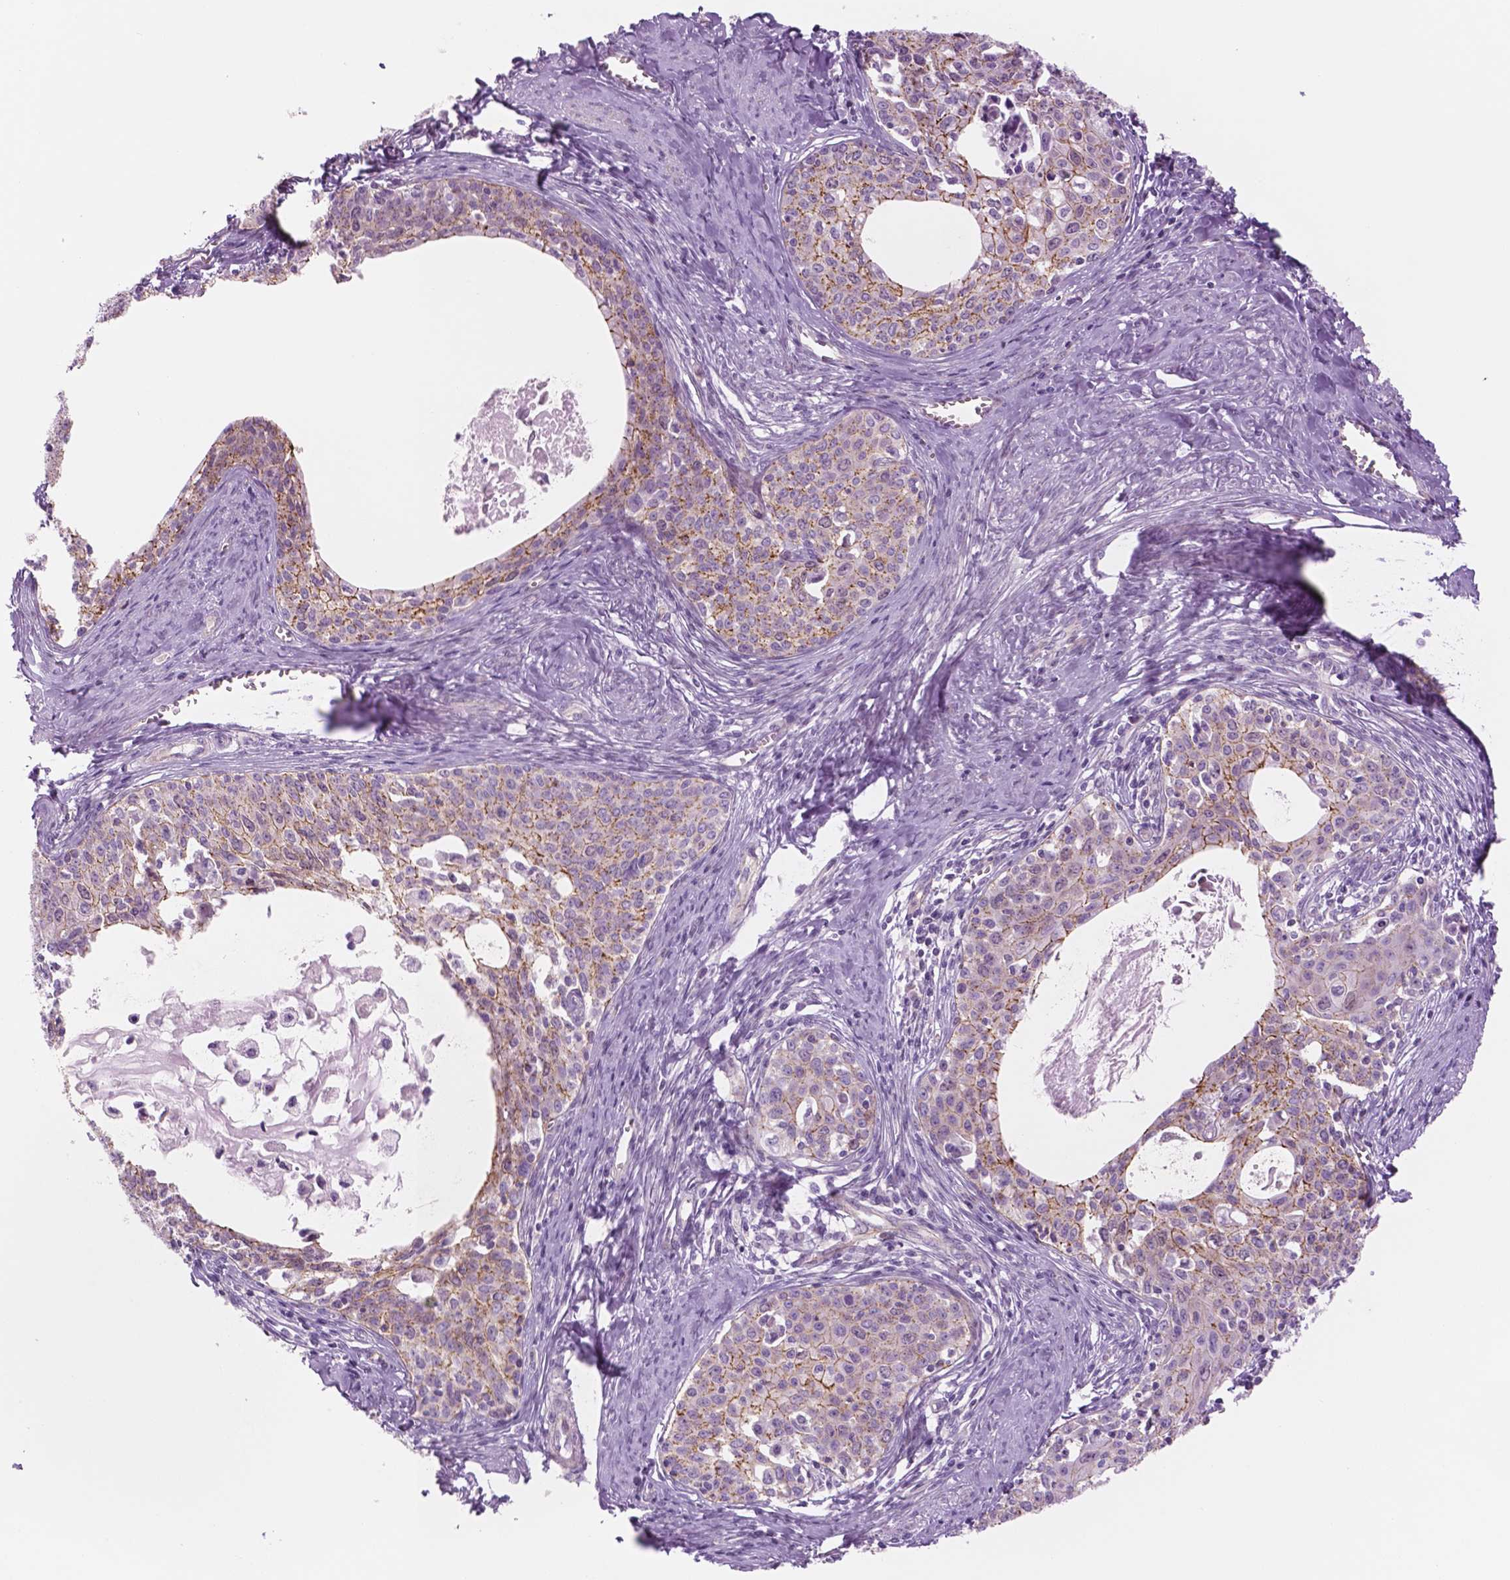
{"staining": {"intensity": "moderate", "quantity": ">75%", "location": "cytoplasmic/membranous"}, "tissue": "cervical cancer", "cell_type": "Tumor cells", "image_type": "cancer", "snomed": [{"axis": "morphology", "description": "Squamous cell carcinoma, NOS"}, {"axis": "morphology", "description": "Adenocarcinoma, NOS"}, {"axis": "topography", "description": "Cervix"}], "caption": "Protein expression analysis of human adenocarcinoma (cervical) reveals moderate cytoplasmic/membranous positivity in approximately >75% of tumor cells.", "gene": "RND3", "patient": {"sex": "female", "age": 52}}